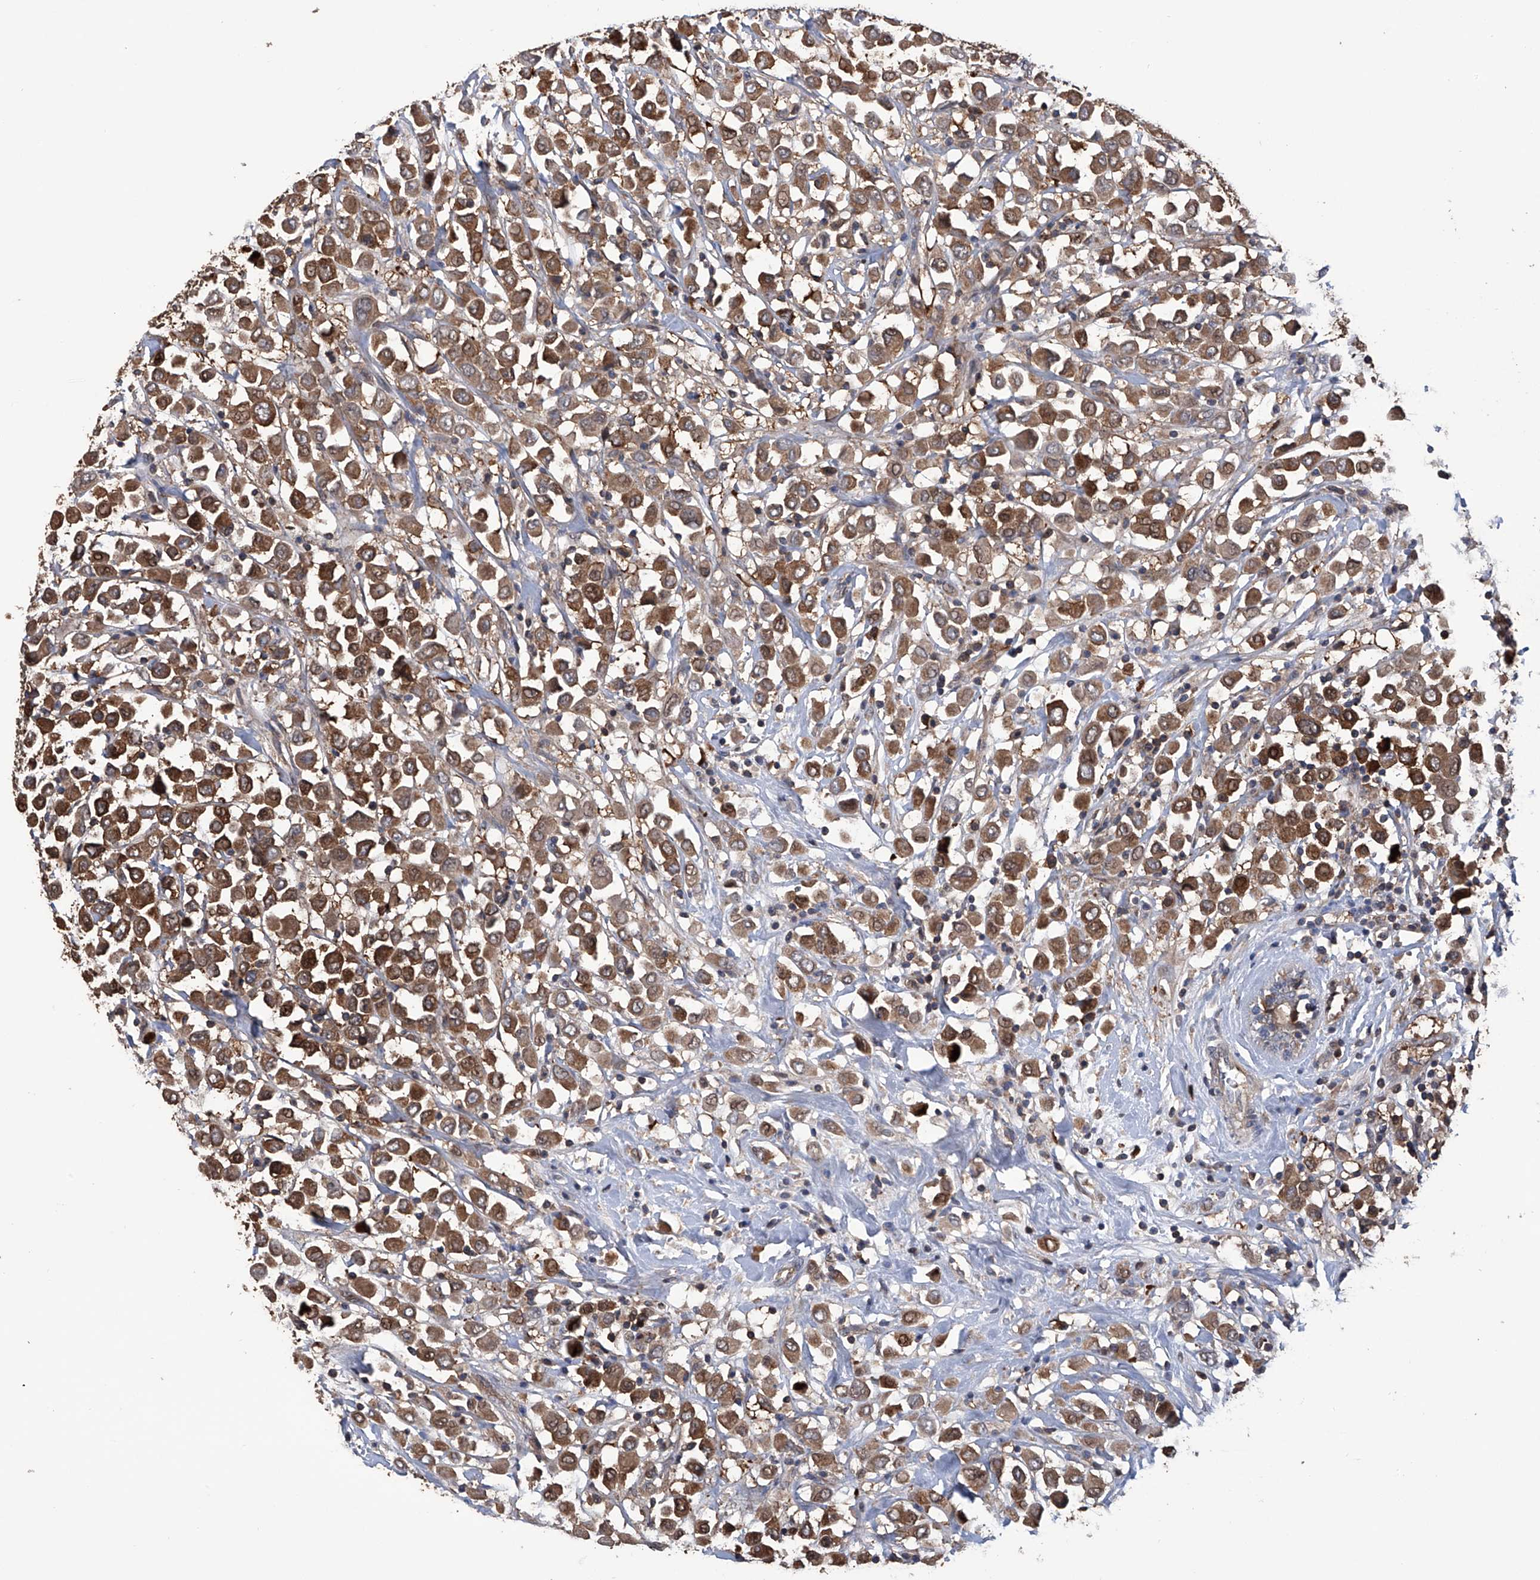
{"staining": {"intensity": "strong", "quantity": ">75%", "location": "cytoplasmic/membranous"}, "tissue": "breast cancer", "cell_type": "Tumor cells", "image_type": "cancer", "snomed": [{"axis": "morphology", "description": "Duct carcinoma"}, {"axis": "topography", "description": "Breast"}], "caption": "Brown immunohistochemical staining in intraductal carcinoma (breast) displays strong cytoplasmic/membranous positivity in approximately >75% of tumor cells.", "gene": "NUDT17", "patient": {"sex": "female", "age": 61}}